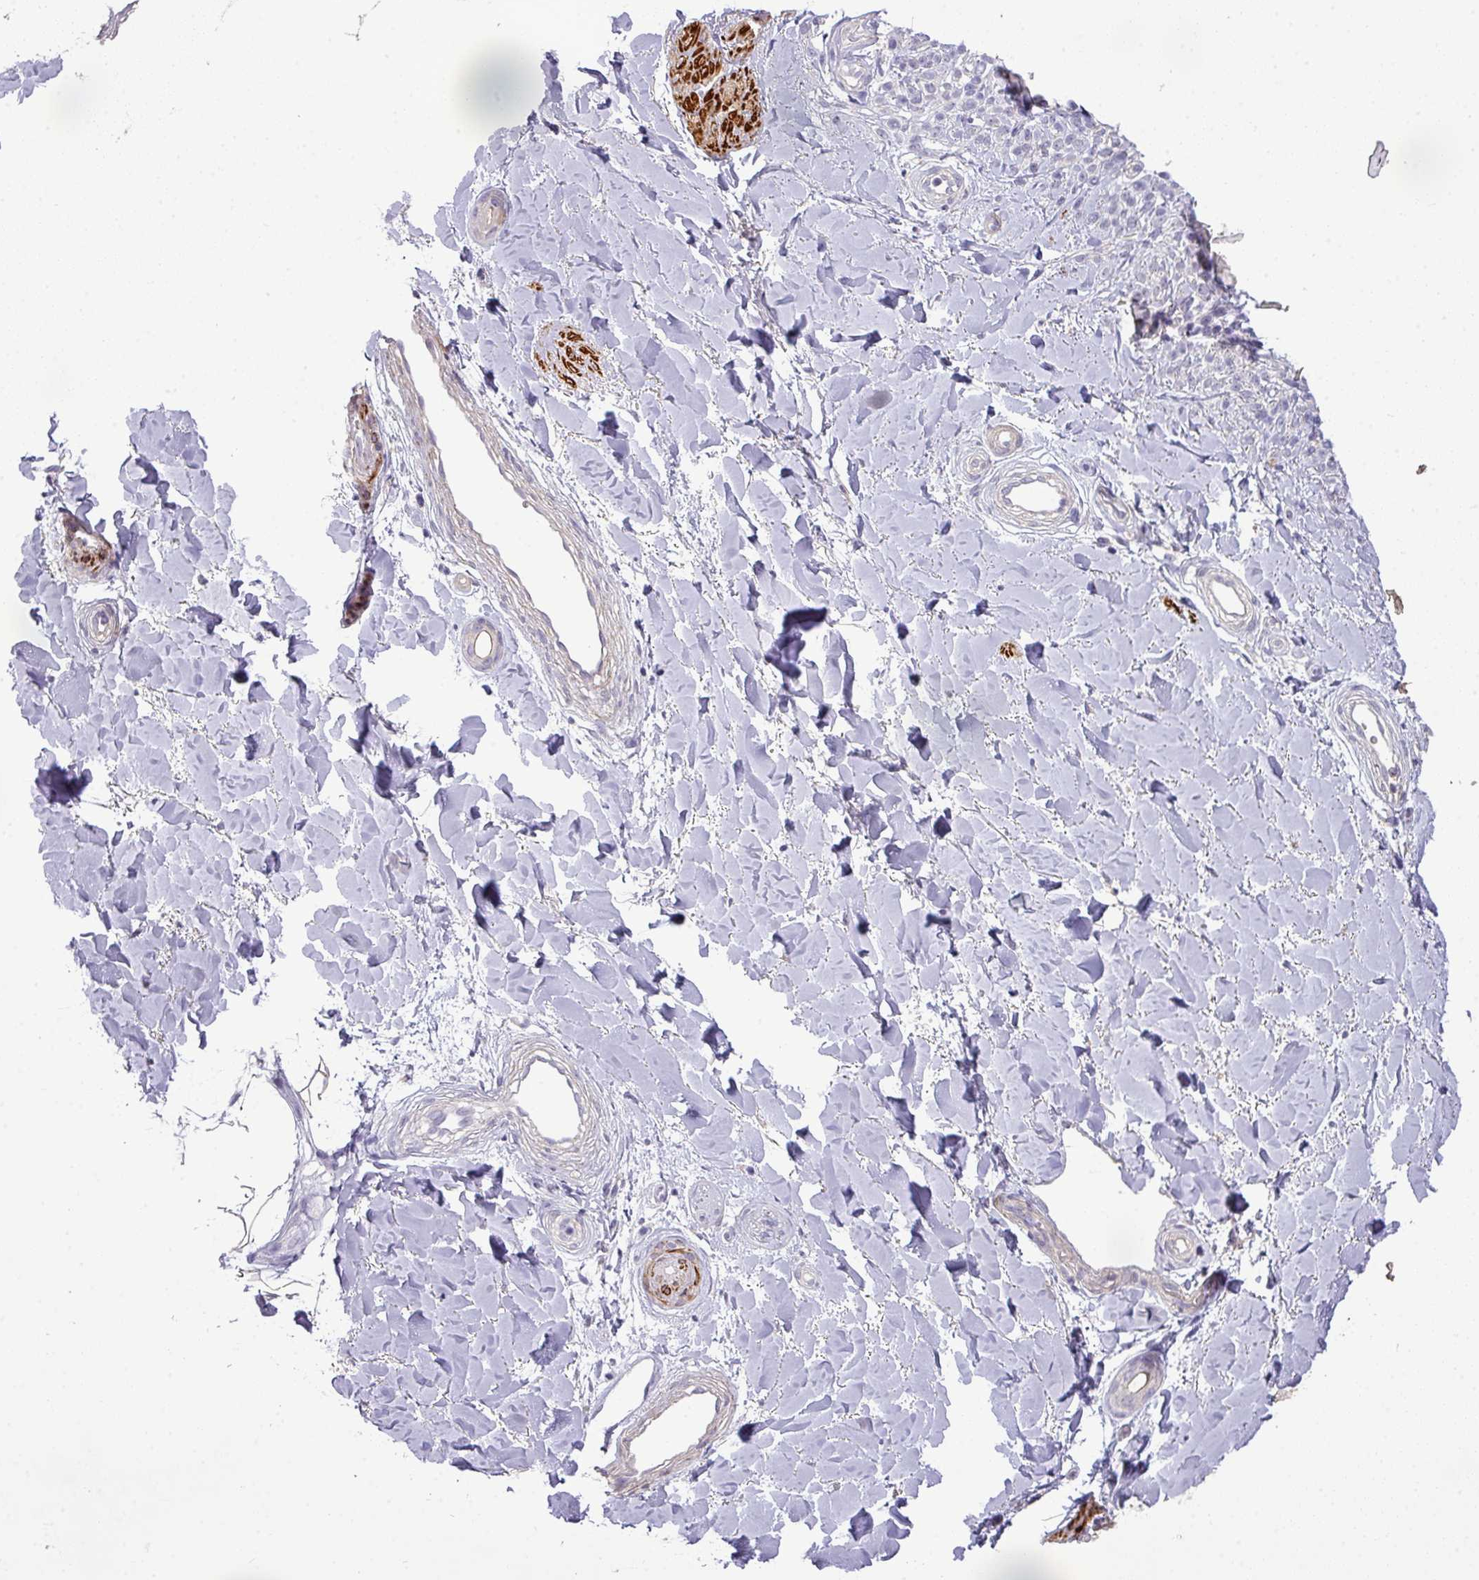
{"staining": {"intensity": "negative", "quantity": "none", "location": "none"}, "tissue": "melanoma", "cell_type": "Tumor cells", "image_type": "cancer", "snomed": [{"axis": "morphology", "description": "Malignant melanoma, NOS"}, {"axis": "topography", "description": "Skin"}], "caption": "Tumor cells are negative for protein expression in human malignant melanoma.", "gene": "TPRA1", "patient": {"sex": "female", "age": 37}}